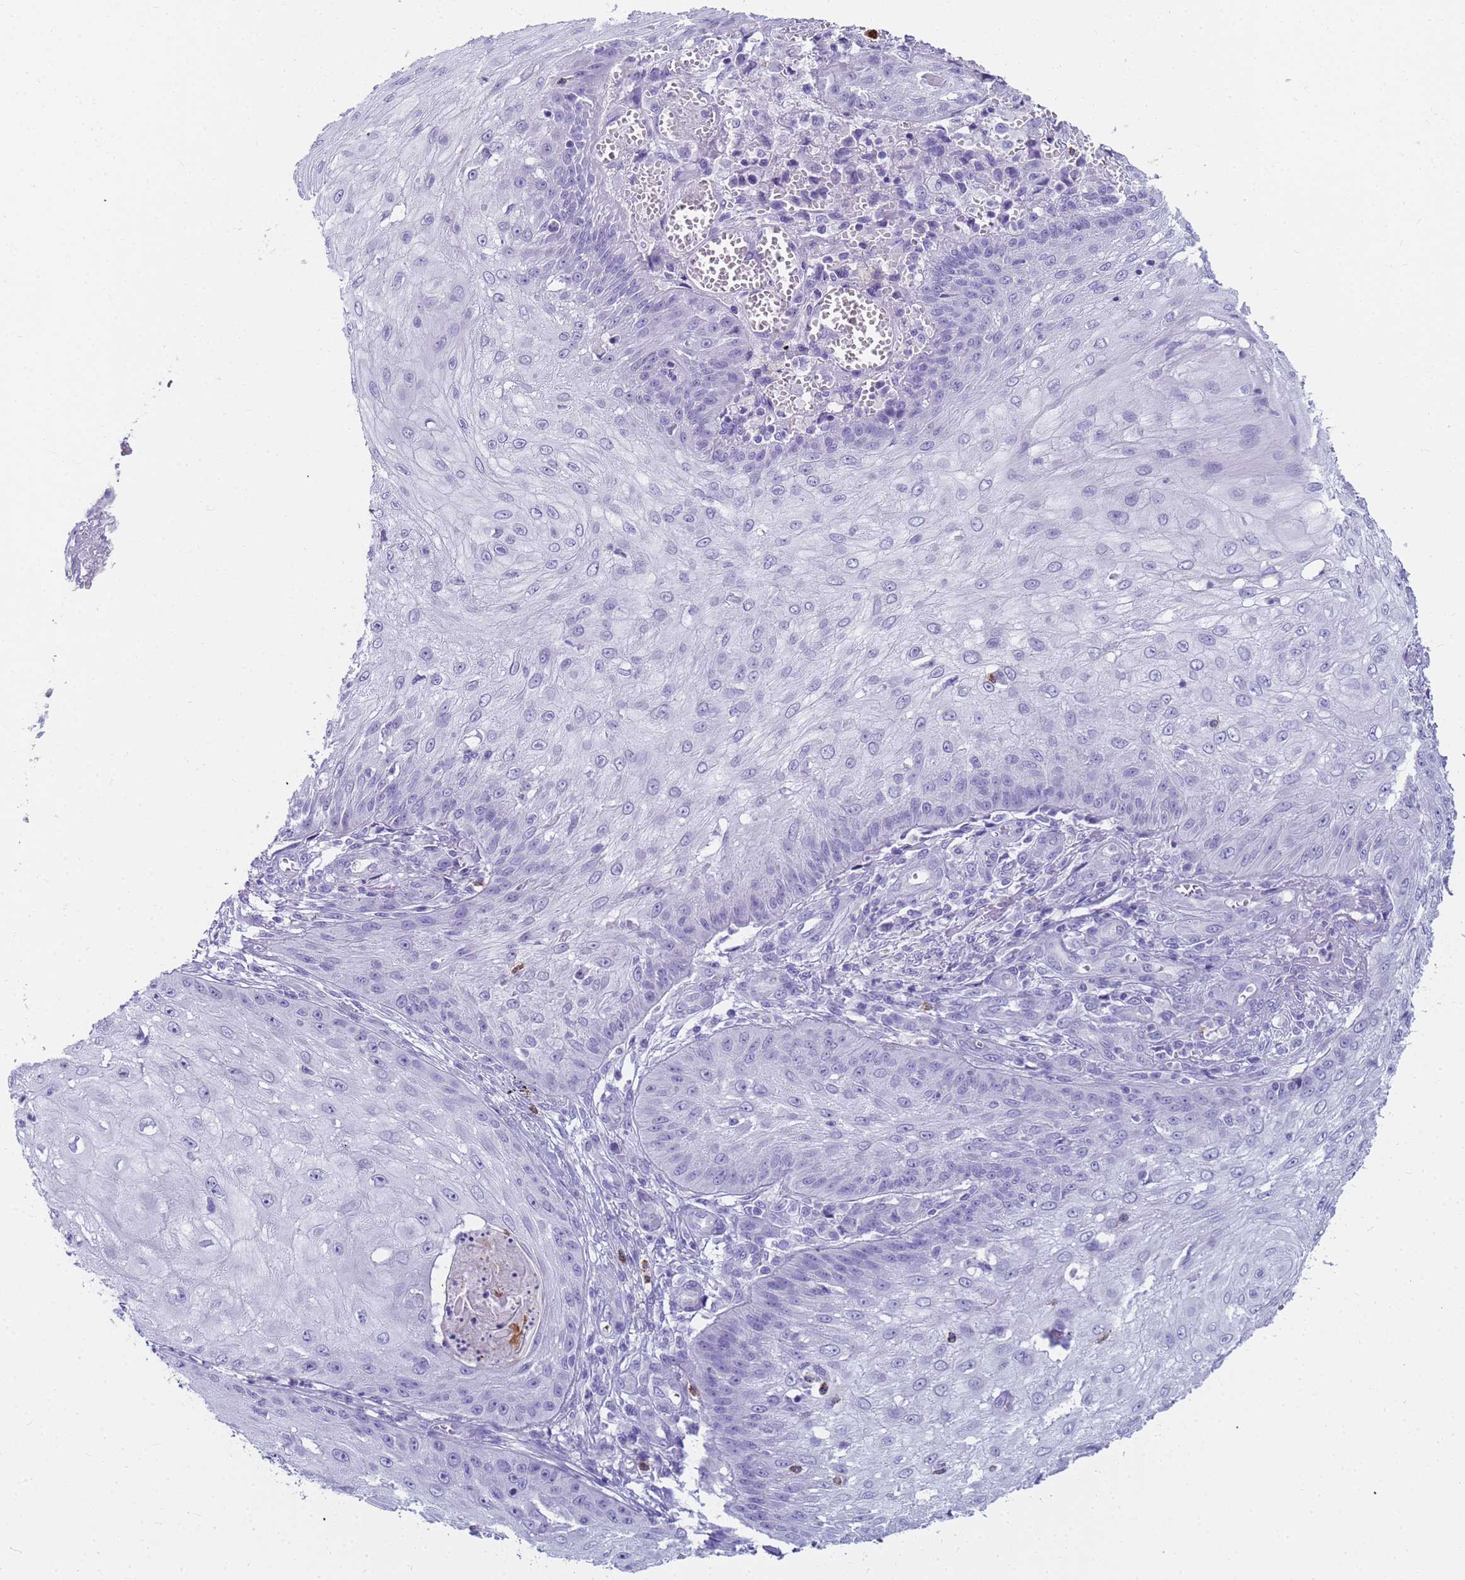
{"staining": {"intensity": "negative", "quantity": "none", "location": "none"}, "tissue": "skin cancer", "cell_type": "Tumor cells", "image_type": "cancer", "snomed": [{"axis": "morphology", "description": "Squamous cell carcinoma, NOS"}, {"axis": "topography", "description": "Skin"}], "caption": "An IHC image of squamous cell carcinoma (skin) is shown. There is no staining in tumor cells of squamous cell carcinoma (skin).", "gene": "RNASE2", "patient": {"sex": "male", "age": 70}}